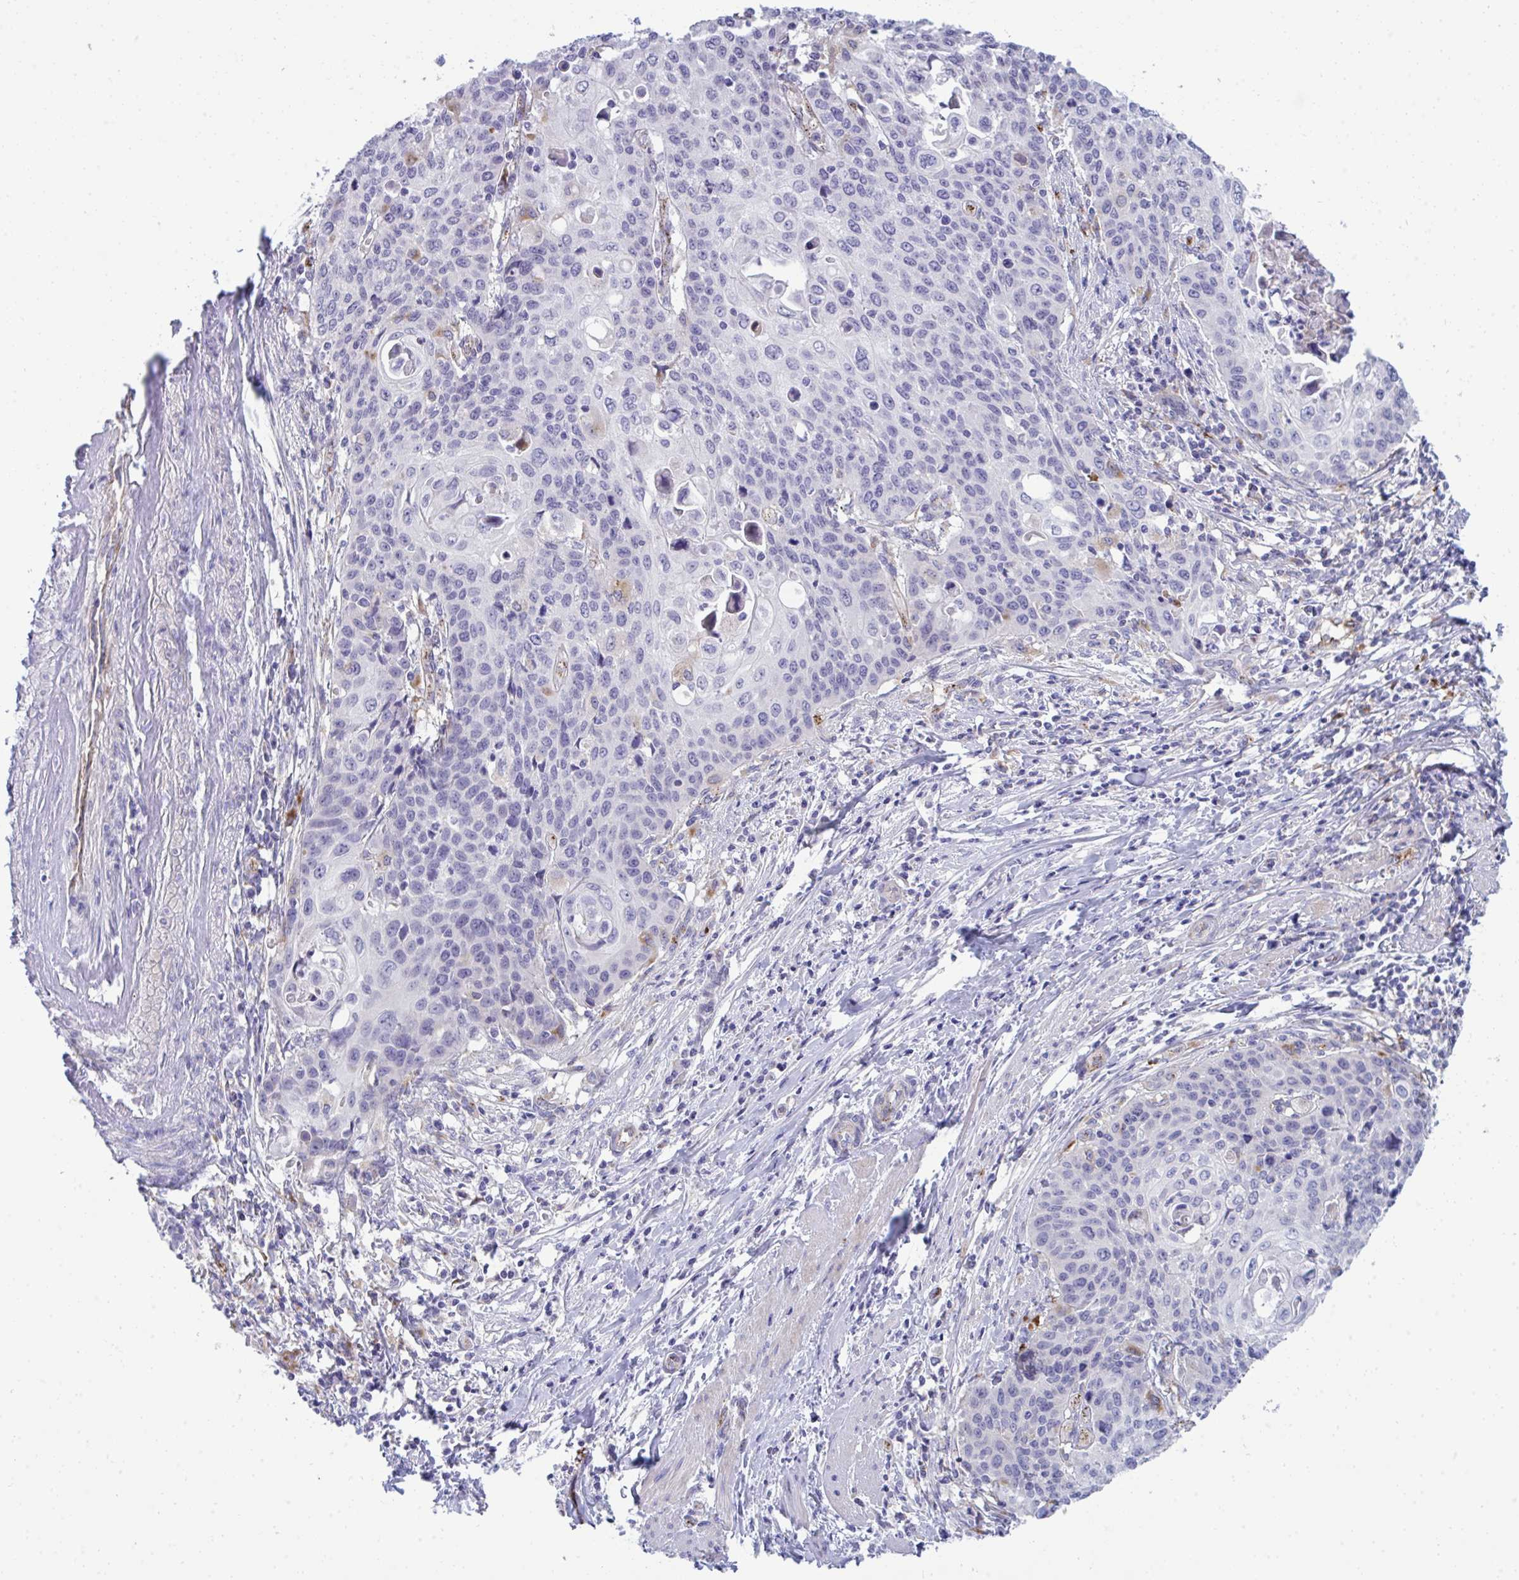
{"staining": {"intensity": "negative", "quantity": "none", "location": "none"}, "tissue": "cervical cancer", "cell_type": "Tumor cells", "image_type": "cancer", "snomed": [{"axis": "morphology", "description": "Squamous cell carcinoma, NOS"}, {"axis": "topography", "description": "Cervix"}], "caption": "This image is of cervical cancer stained with IHC to label a protein in brown with the nuclei are counter-stained blue. There is no staining in tumor cells.", "gene": "TOR1AIP2", "patient": {"sex": "female", "age": 65}}